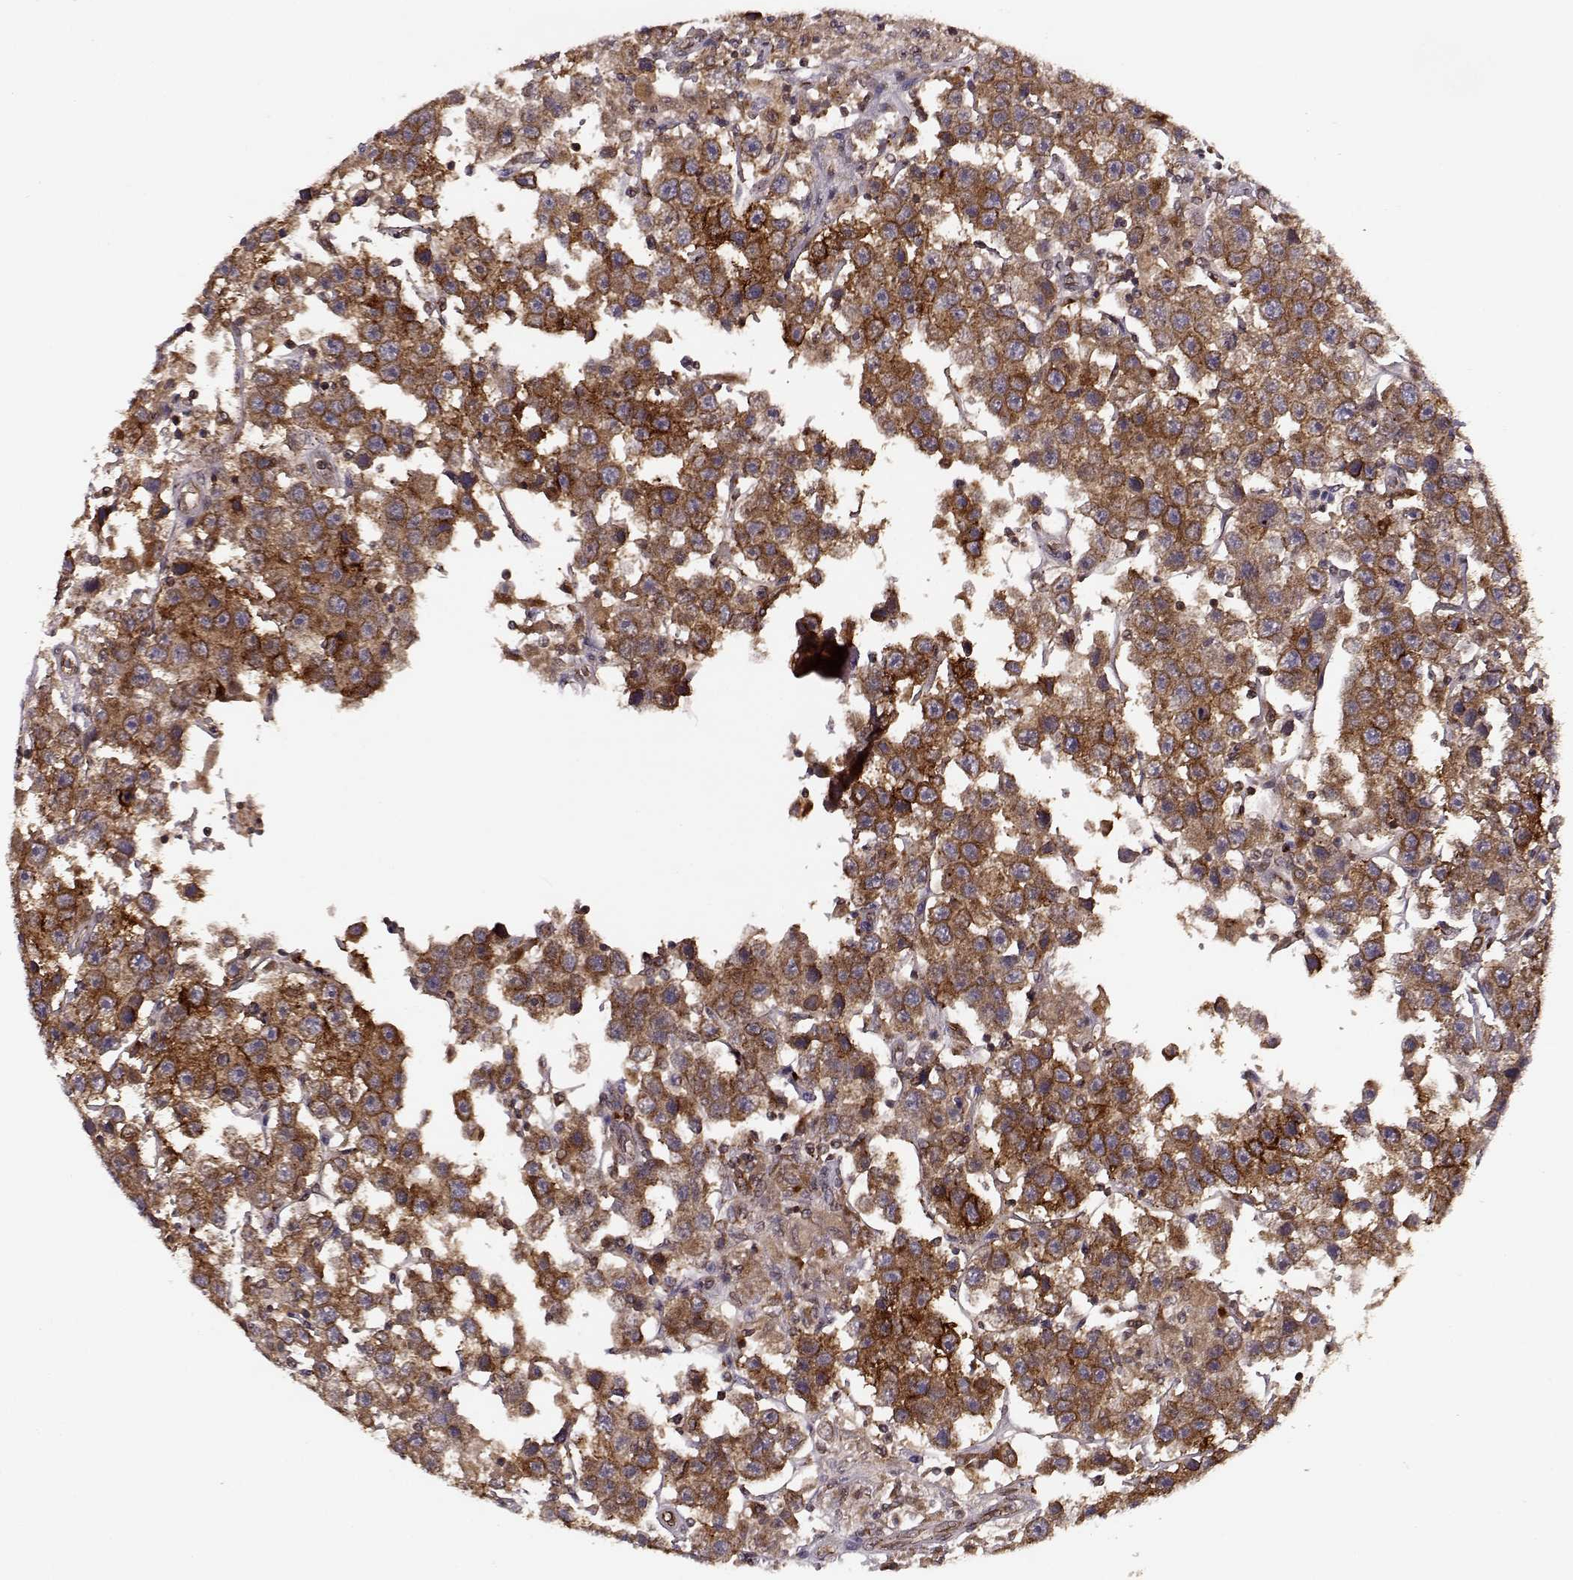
{"staining": {"intensity": "strong", "quantity": "25%-75%", "location": "cytoplasmic/membranous"}, "tissue": "testis cancer", "cell_type": "Tumor cells", "image_type": "cancer", "snomed": [{"axis": "morphology", "description": "Seminoma, NOS"}, {"axis": "topography", "description": "Testis"}], "caption": "A micrograph of human seminoma (testis) stained for a protein exhibits strong cytoplasmic/membranous brown staining in tumor cells. (Brightfield microscopy of DAB IHC at high magnification).", "gene": "YIPF5", "patient": {"sex": "male", "age": 45}}